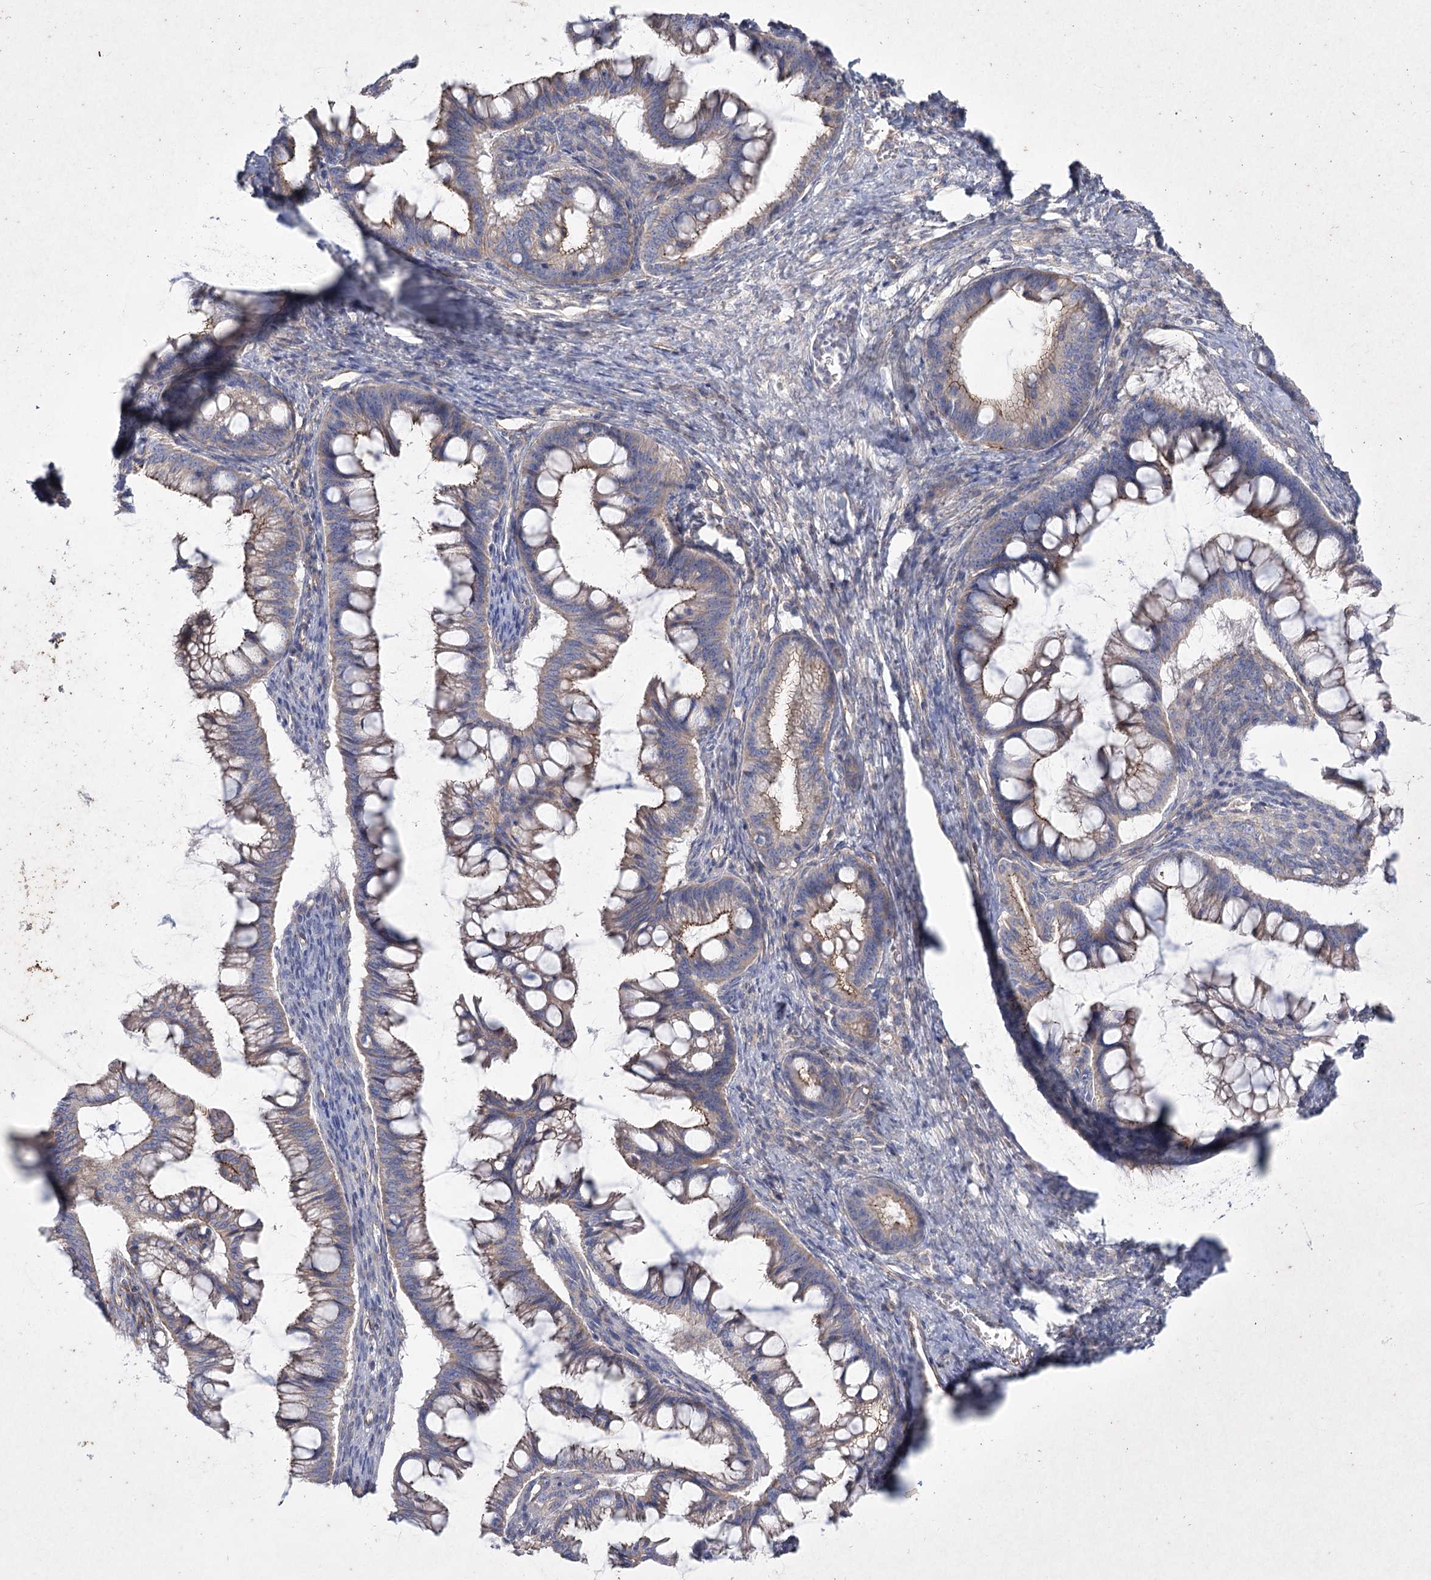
{"staining": {"intensity": "weak", "quantity": ">75%", "location": "cytoplasmic/membranous"}, "tissue": "ovarian cancer", "cell_type": "Tumor cells", "image_type": "cancer", "snomed": [{"axis": "morphology", "description": "Cystadenocarcinoma, mucinous, NOS"}, {"axis": "topography", "description": "Ovary"}], "caption": "Immunohistochemical staining of human ovarian mucinous cystadenocarcinoma exhibits weak cytoplasmic/membranous protein expression in approximately >75% of tumor cells. (DAB IHC with brightfield microscopy, high magnification).", "gene": "LDLRAD3", "patient": {"sex": "female", "age": 73}}